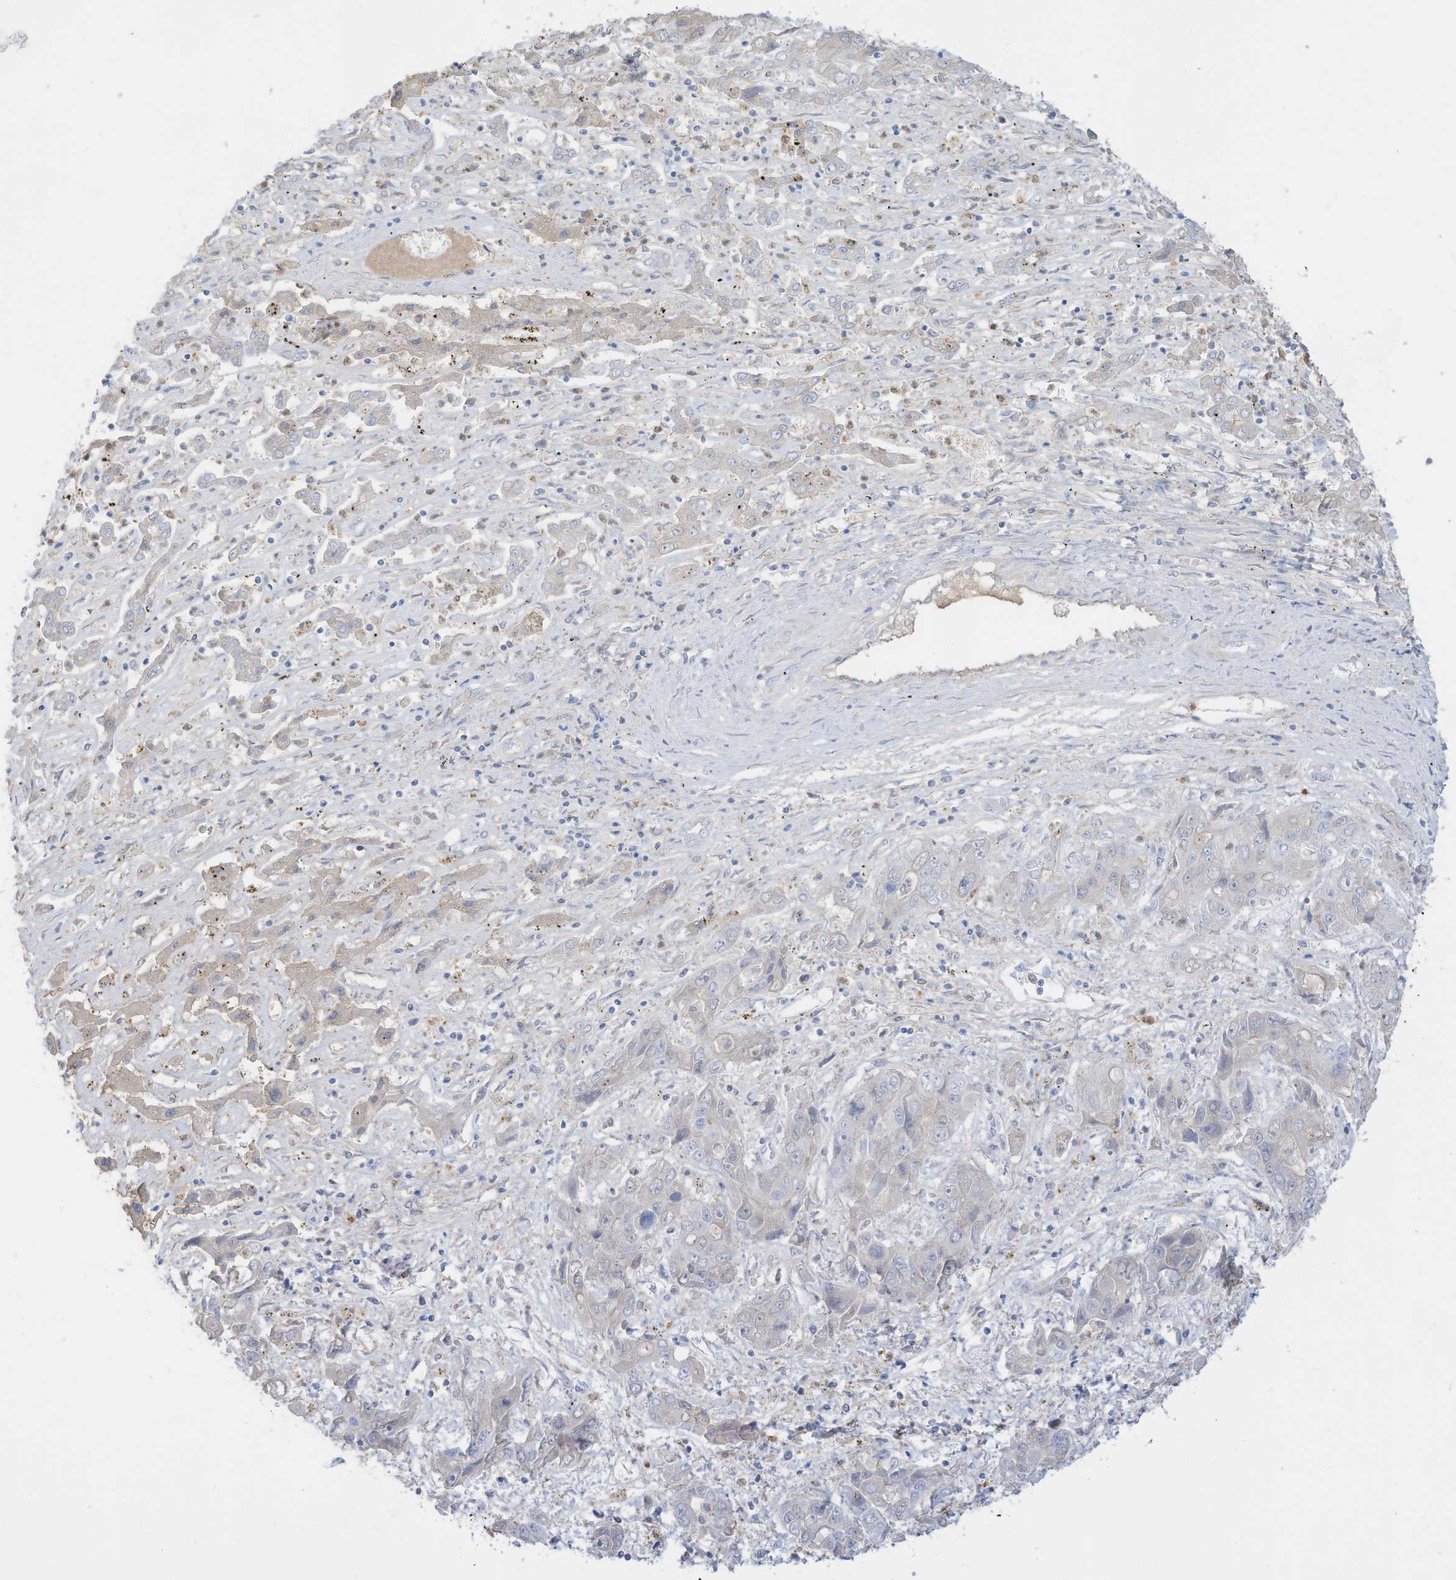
{"staining": {"intensity": "negative", "quantity": "none", "location": "none"}, "tissue": "liver cancer", "cell_type": "Tumor cells", "image_type": "cancer", "snomed": [{"axis": "morphology", "description": "Cholangiocarcinoma"}, {"axis": "topography", "description": "Liver"}], "caption": "Liver cancer stained for a protein using immunohistochemistry (IHC) reveals no staining tumor cells.", "gene": "HSD17B13", "patient": {"sex": "male", "age": 67}}